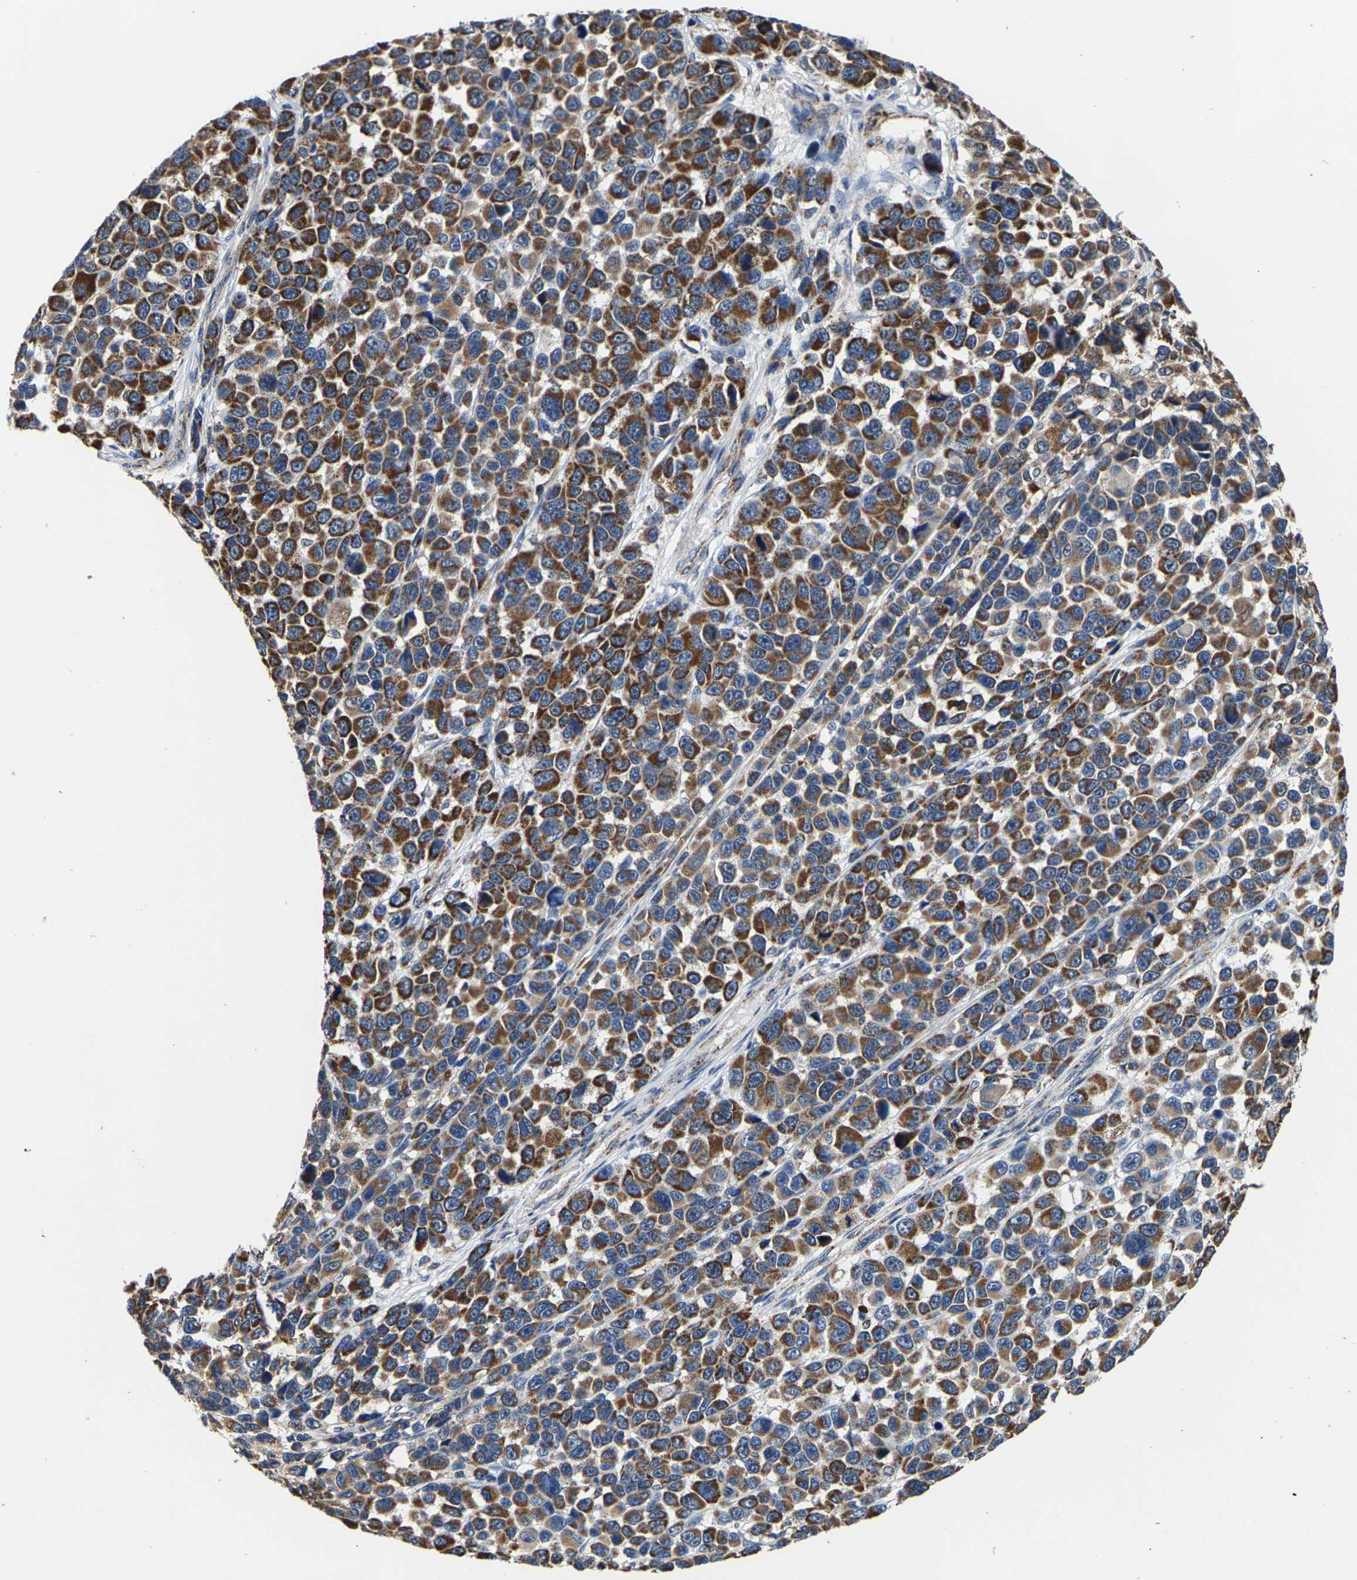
{"staining": {"intensity": "strong", "quantity": ">75%", "location": "cytoplasmic/membranous"}, "tissue": "melanoma", "cell_type": "Tumor cells", "image_type": "cancer", "snomed": [{"axis": "morphology", "description": "Malignant melanoma, NOS"}, {"axis": "topography", "description": "Skin"}], "caption": "Malignant melanoma tissue reveals strong cytoplasmic/membranous staining in about >75% of tumor cells, visualized by immunohistochemistry. (brown staining indicates protein expression, while blue staining denotes nuclei).", "gene": "SHMT2", "patient": {"sex": "male", "age": 53}}